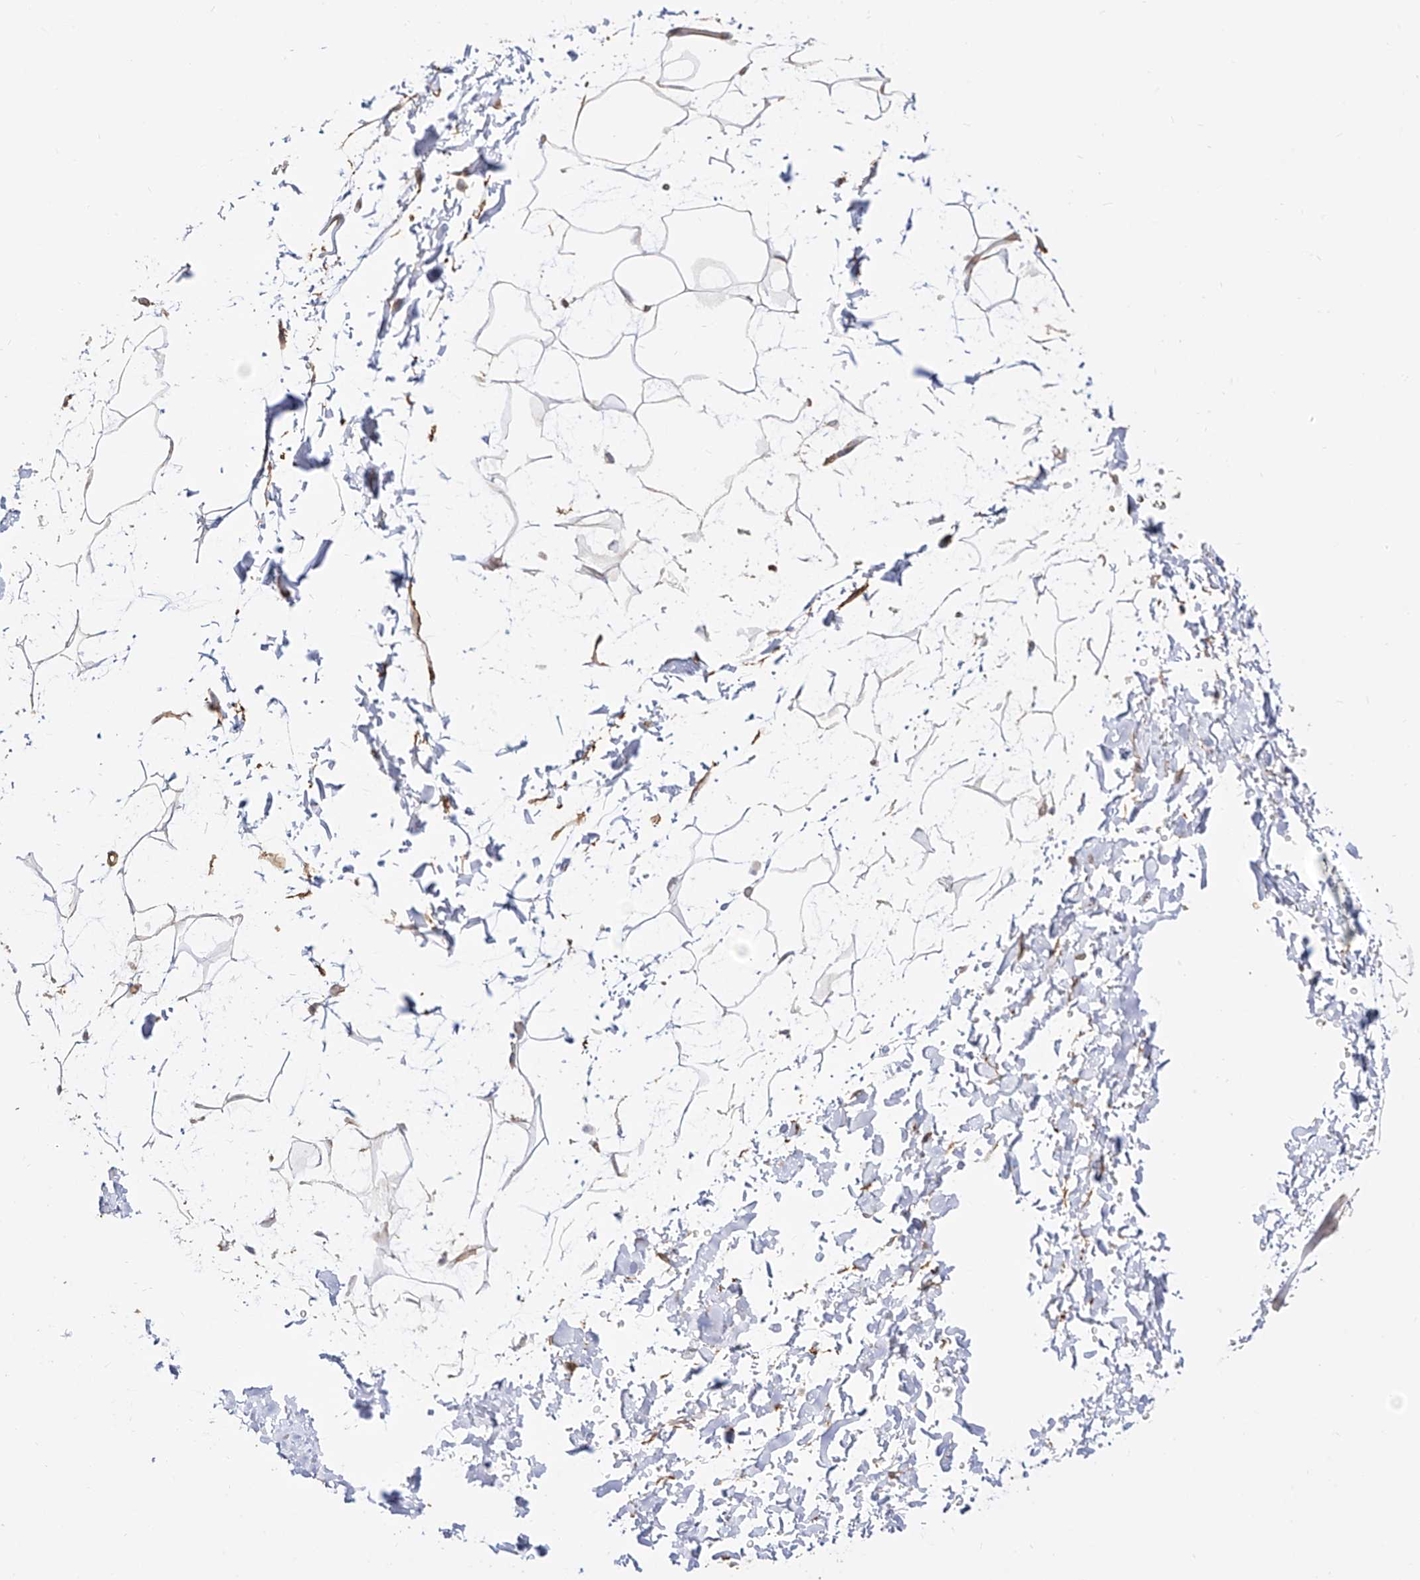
{"staining": {"intensity": "negative", "quantity": "none", "location": "none"}, "tissue": "adipose tissue", "cell_type": "Adipocytes", "image_type": "normal", "snomed": [{"axis": "morphology", "description": "Normal tissue, NOS"}, {"axis": "topography", "description": "Soft tissue"}], "caption": "The immunohistochemistry image has no significant expression in adipocytes of adipose tissue. The staining was performed using DAB (3,3'-diaminobenzidine) to visualize the protein expression in brown, while the nuclei were stained in blue with hematoxylin (Magnification: 20x).", "gene": "ZNF180", "patient": {"sex": "male", "age": 72}}